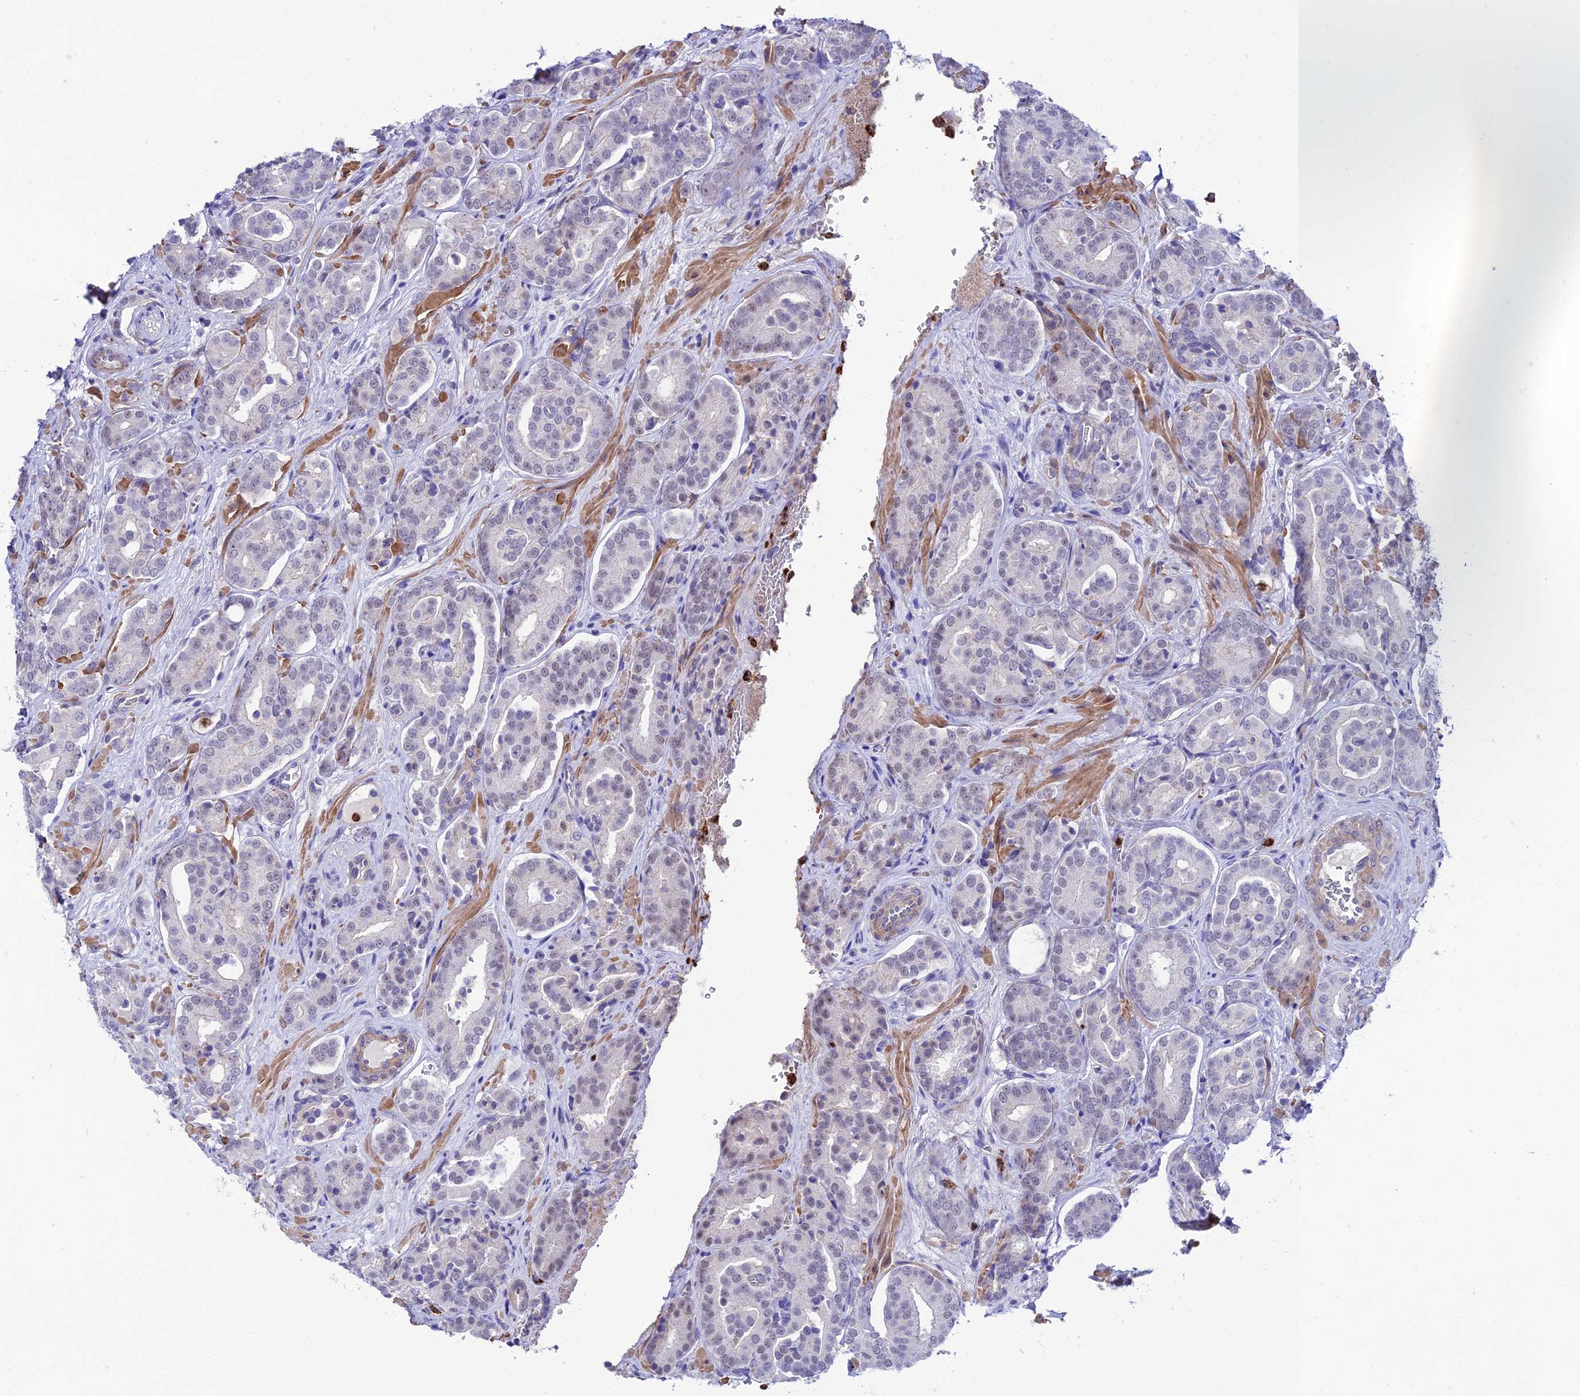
{"staining": {"intensity": "negative", "quantity": "none", "location": "none"}, "tissue": "prostate cancer", "cell_type": "Tumor cells", "image_type": "cancer", "snomed": [{"axis": "morphology", "description": "Adenocarcinoma, High grade"}, {"axis": "topography", "description": "Prostate"}], "caption": "This is an IHC image of prostate cancer. There is no staining in tumor cells.", "gene": "COL6A6", "patient": {"sex": "male", "age": 66}}